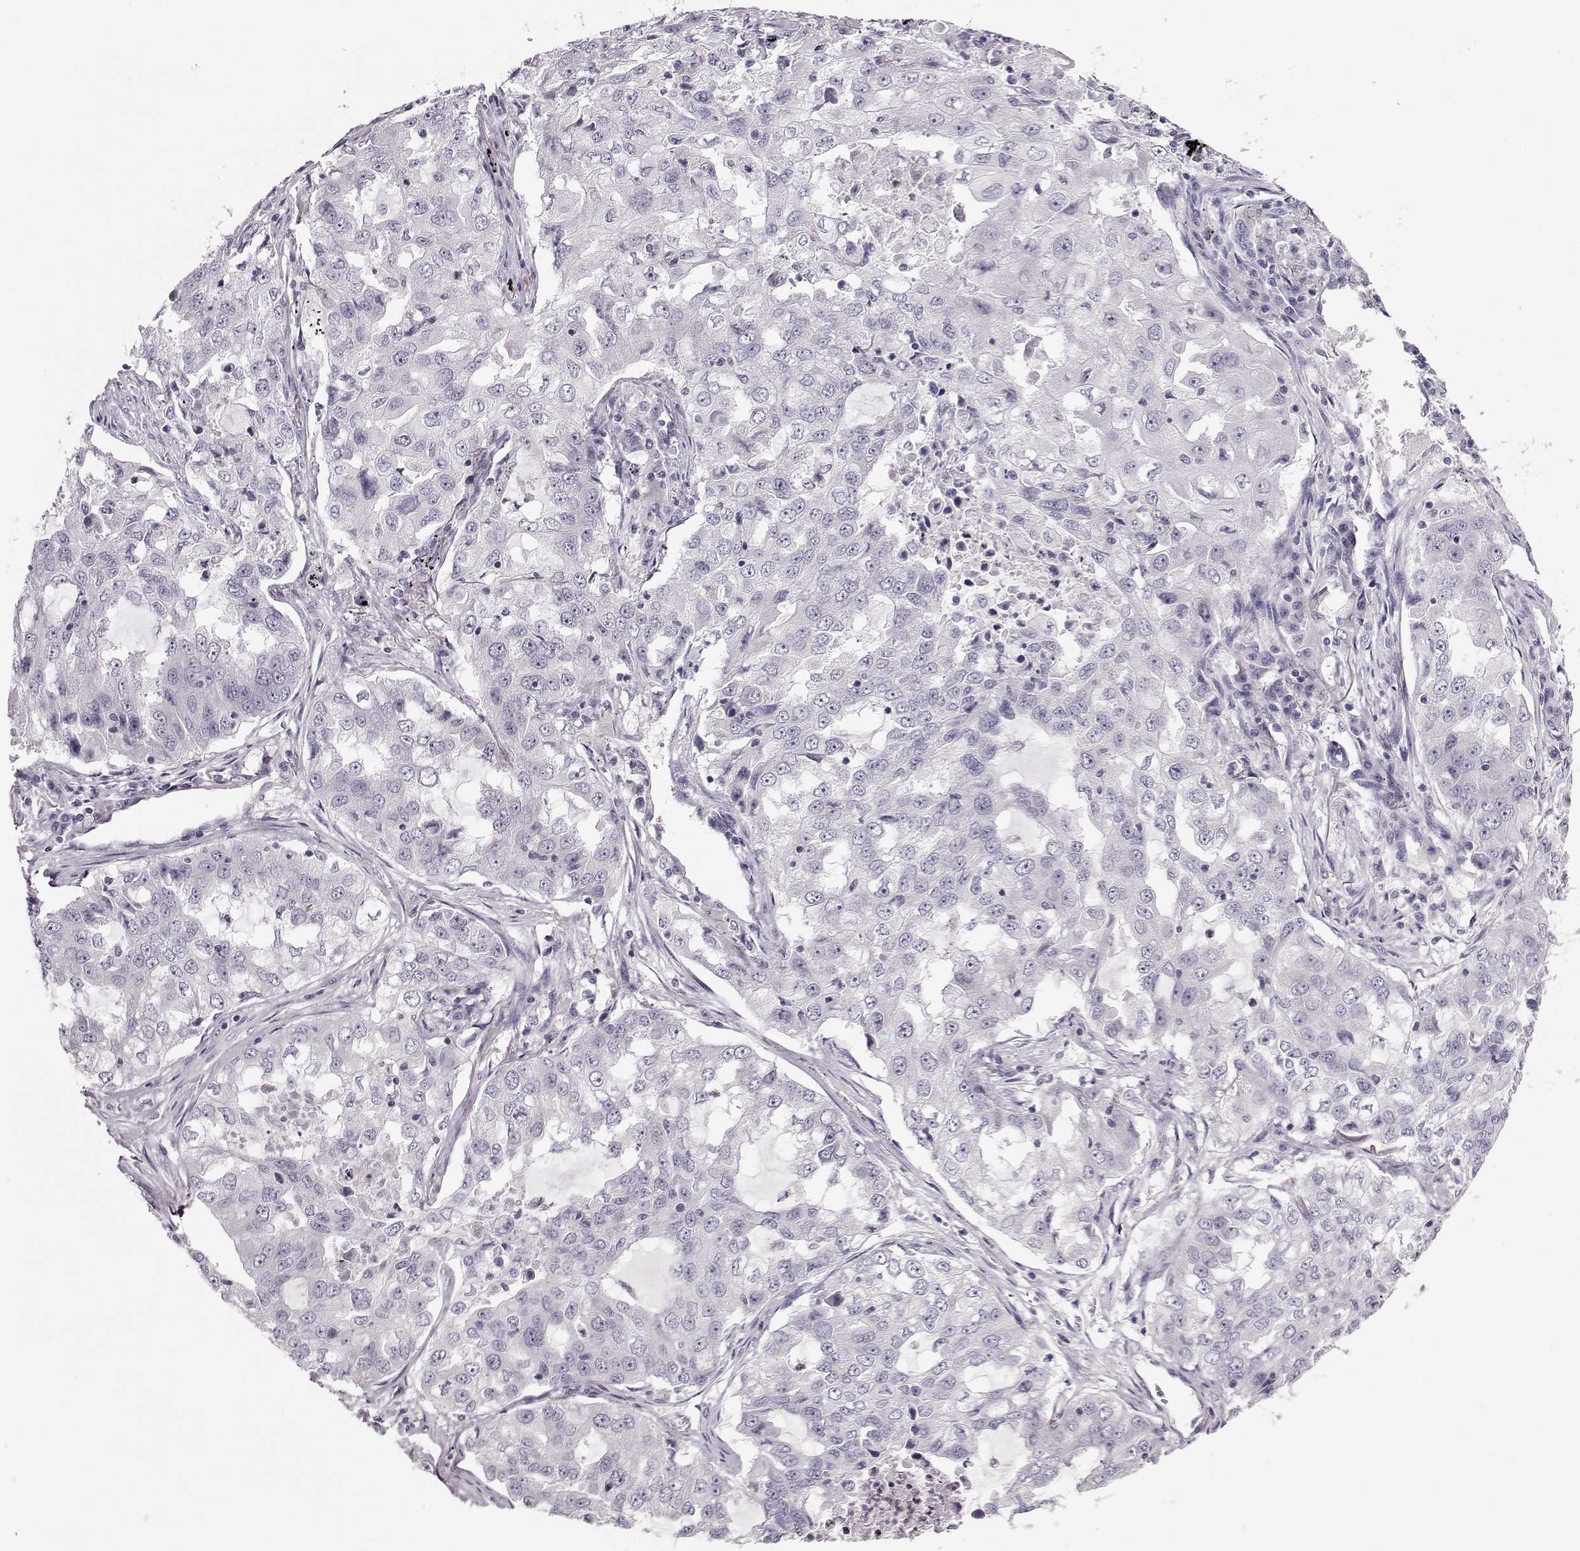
{"staining": {"intensity": "negative", "quantity": "none", "location": "none"}, "tissue": "lung cancer", "cell_type": "Tumor cells", "image_type": "cancer", "snomed": [{"axis": "morphology", "description": "Adenocarcinoma, NOS"}, {"axis": "topography", "description": "Lung"}], "caption": "Human adenocarcinoma (lung) stained for a protein using immunohistochemistry (IHC) displays no expression in tumor cells.", "gene": "RP1L1", "patient": {"sex": "female", "age": 61}}